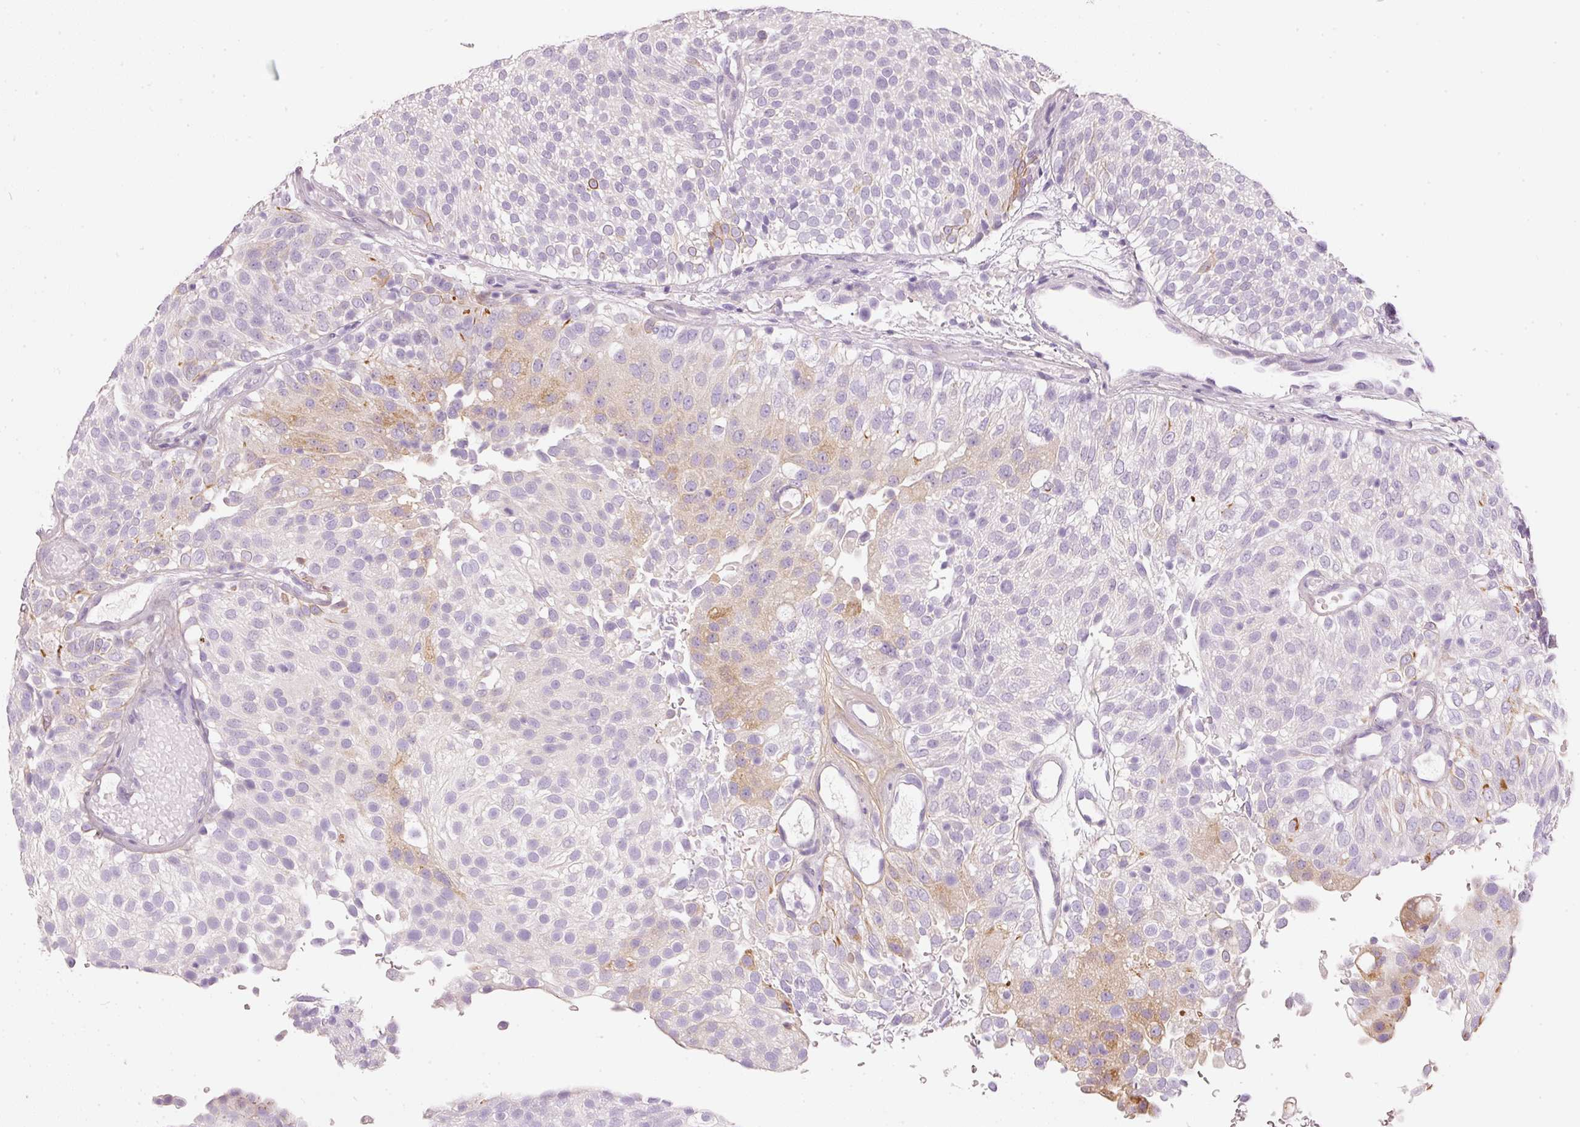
{"staining": {"intensity": "weak", "quantity": "25%-75%", "location": "cytoplasmic/membranous"}, "tissue": "urothelial cancer", "cell_type": "Tumor cells", "image_type": "cancer", "snomed": [{"axis": "morphology", "description": "Urothelial carcinoma, Low grade"}, {"axis": "topography", "description": "Urinary bladder"}], "caption": "Immunohistochemical staining of urothelial carcinoma (low-grade) exhibits weak cytoplasmic/membranous protein staining in about 25%-75% of tumor cells. Using DAB (3,3'-diaminobenzidine) (brown) and hematoxylin (blue) stains, captured at high magnification using brightfield microscopy.", "gene": "PDXDC1", "patient": {"sex": "male", "age": 78}}